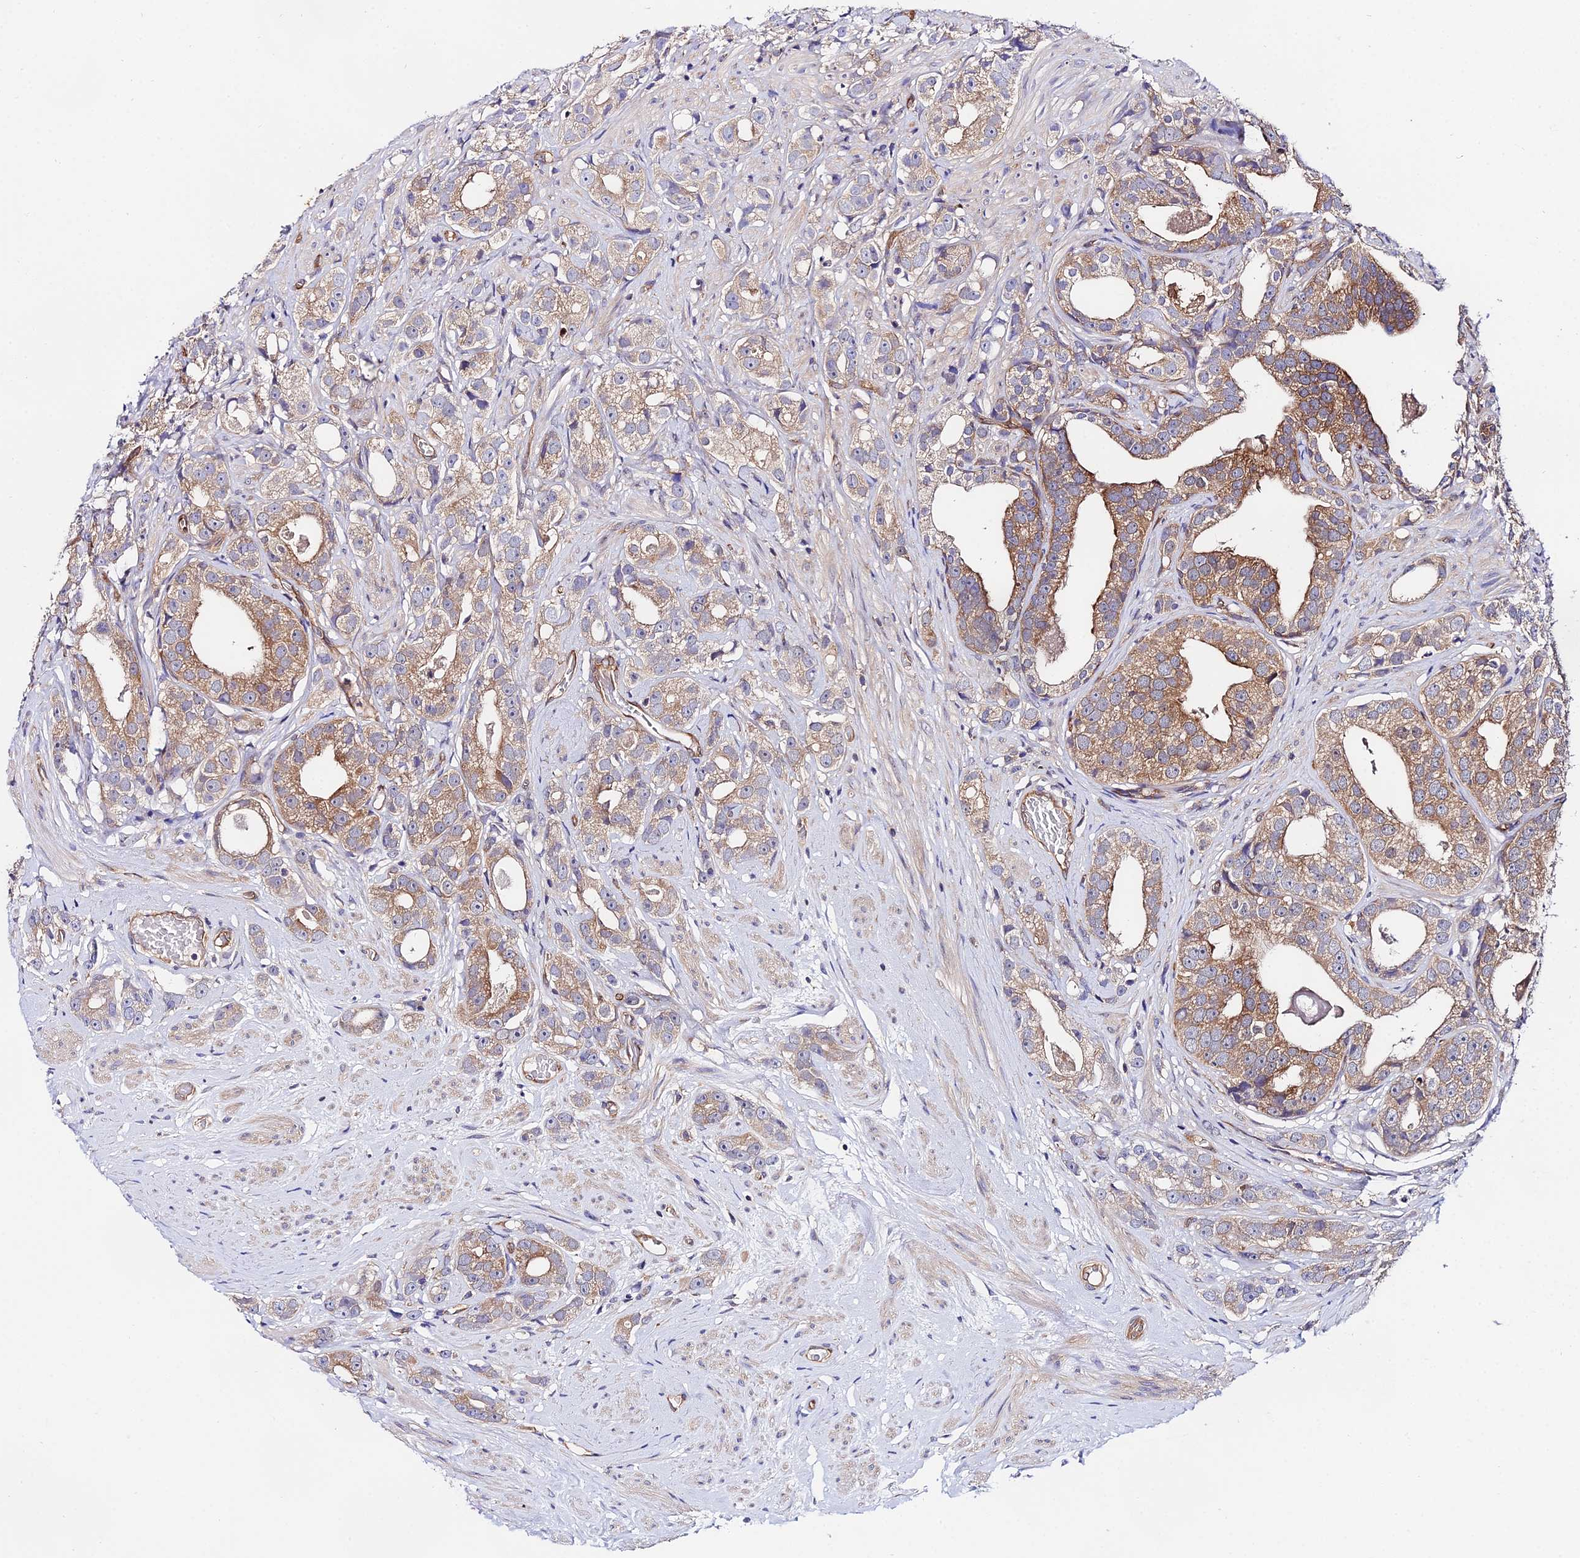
{"staining": {"intensity": "moderate", "quantity": "25%-75%", "location": "cytoplasmic/membranous"}, "tissue": "prostate cancer", "cell_type": "Tumor cells", "image_type": "cancer", "snomed": [{"axis": "morphology", "description": "Adenocarcinoma, High grade"}, {"axis": "topography", "description": "Prostate"}], "caption": "High-power microscopy captured an immunohistochemistry histopathology image of prostate cancer (adenocarcinoma (high-grade)), revealing moderate cytoplasmic/membranous expression in approximately 25%-75% of tumor cells.", "gene": "PPP2R2C", "patient": {"sex": "male", "age": 71}}